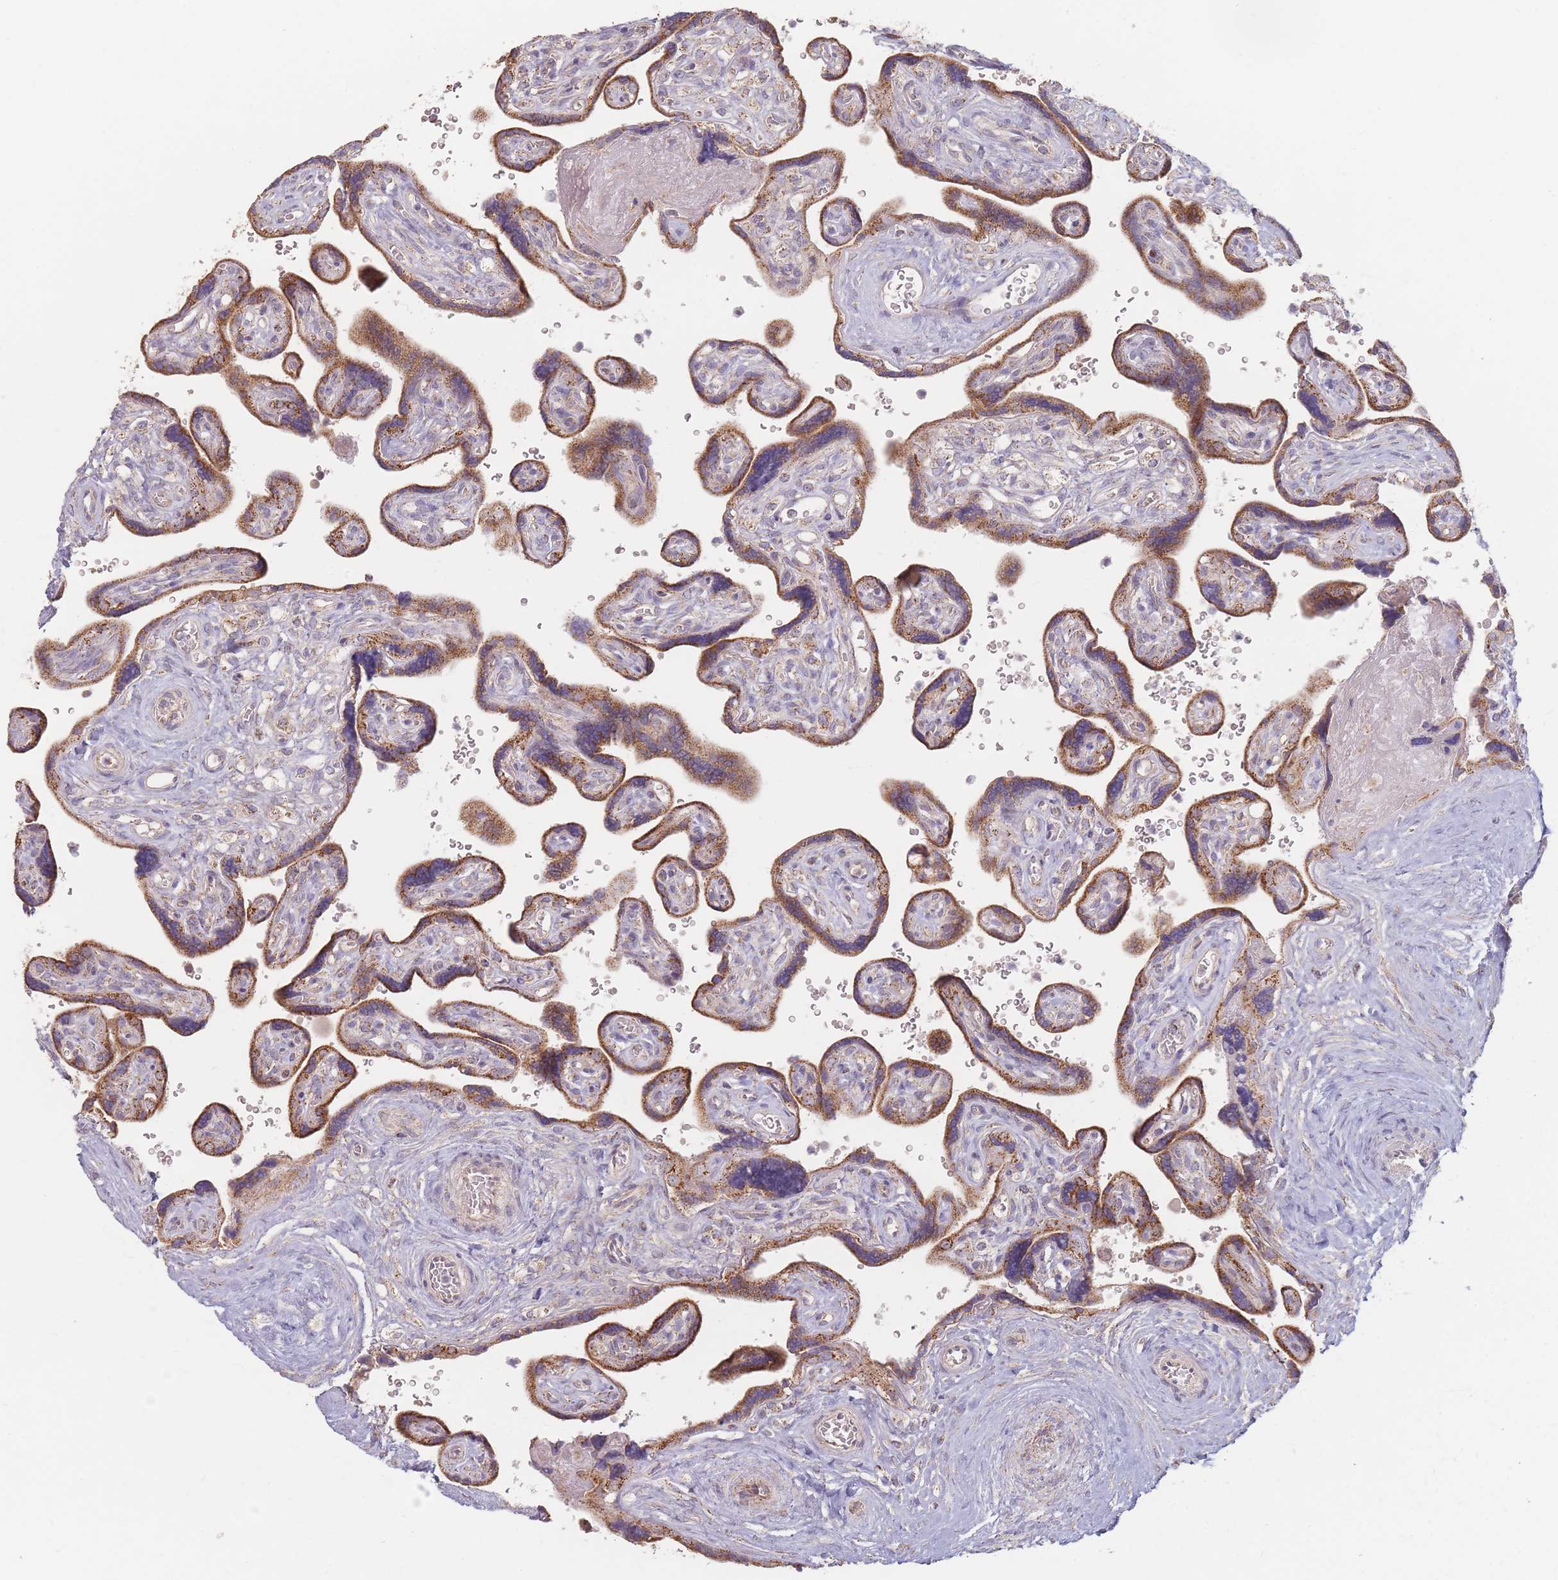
{"staining": {"intensity": "moderate", "quantity": ">75%", "location": "cytoplasmic/membranous"}, "tissue": "placenta", "cell_type": "Decidual cells", "image_type": "normal", "snomed": [{"axis": "morphology", "description": "Normal tissue, NOS"}, {"axis": "topography", "description": "Placenta"}], "caption": "Normal placenta displays moderate cytoplasmic/membranous expression in about >75% of decidual cells.", "gene": "ESRP2", "patient": {"sex": "female", "age": 39}}